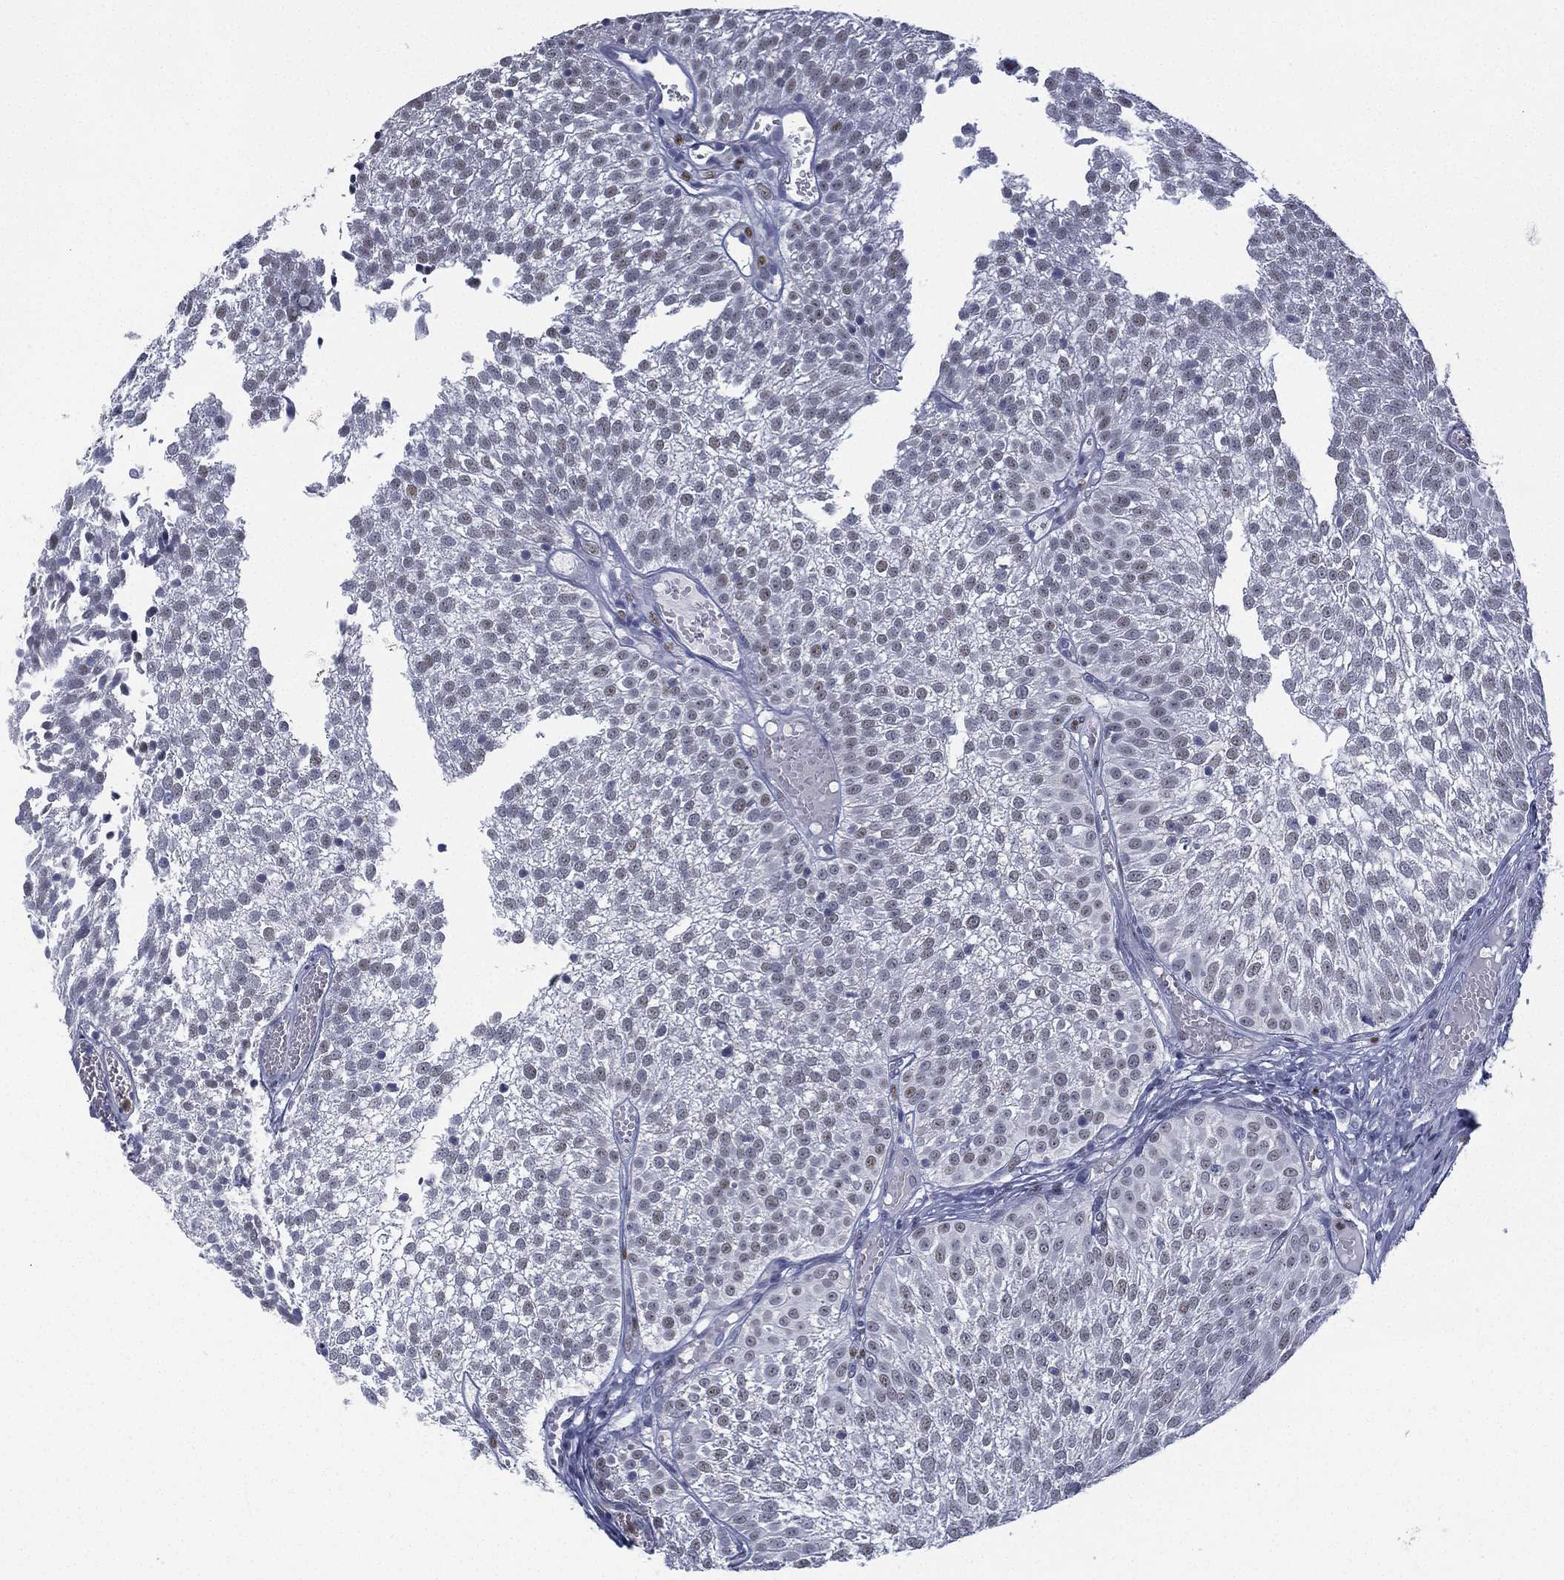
{"staining": {"intensity": "negative", "quantity": "none", "location": "none"}, "tissue": "urothelial cancer", "cell_type": "Tumor cells", "image_type": "cancer", "snomed": [{"axis": "morphology", "description": "Urothelial carcinoma, Low grade"}, {"axis": "topography", "description": "Urinary bladder"}], "caption": "Tumor cells are negative for brown protein staining in urothelial cancer. The staining is performed using DAB brown chromogen with nuclei counter-stained in using hematoxylin.", "gene": "ZNF711", "patient": {"sex": "male", "age": 52}}